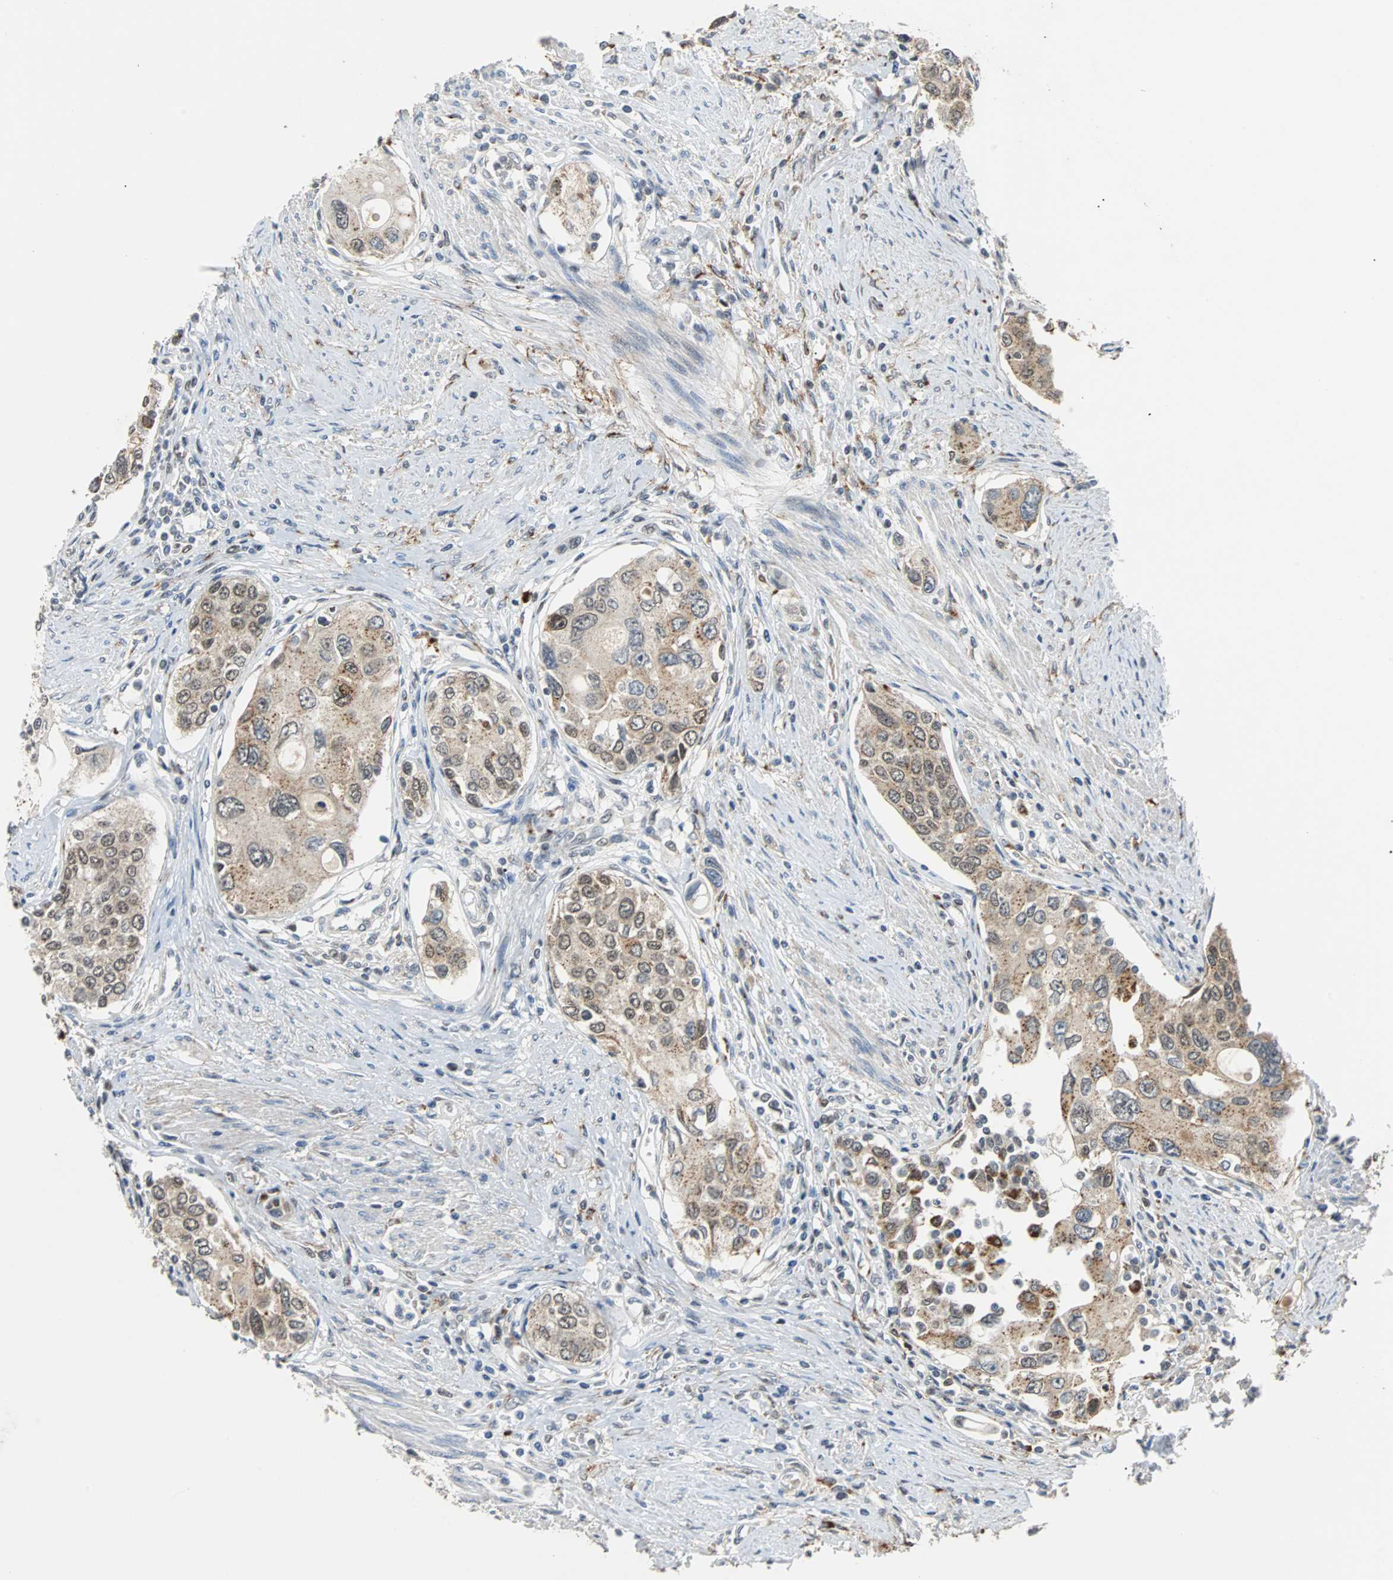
{"staining": {"intensity": "moderate", "quantity": ">75%", "location": "cytoplasmic/membranous"}, "tissue": "urothelial cancer", "cell_type": "Tumor cells", "image_type": "cancer", "snomed": [{"axis": "morphology", "description": "Urothelial carcinoma, High grade"}, {"axis": "topography", "description": "Urinary bladder"}], "caption": "A micrograph showing moderate cytoplasmic/membranous positivity in approximately >75% of tumor cells in urothelial cancer, as visualized by brown immunohistochemical staining.", "gene": "HLX", "patient": {"sex": "female", "age": 56}}